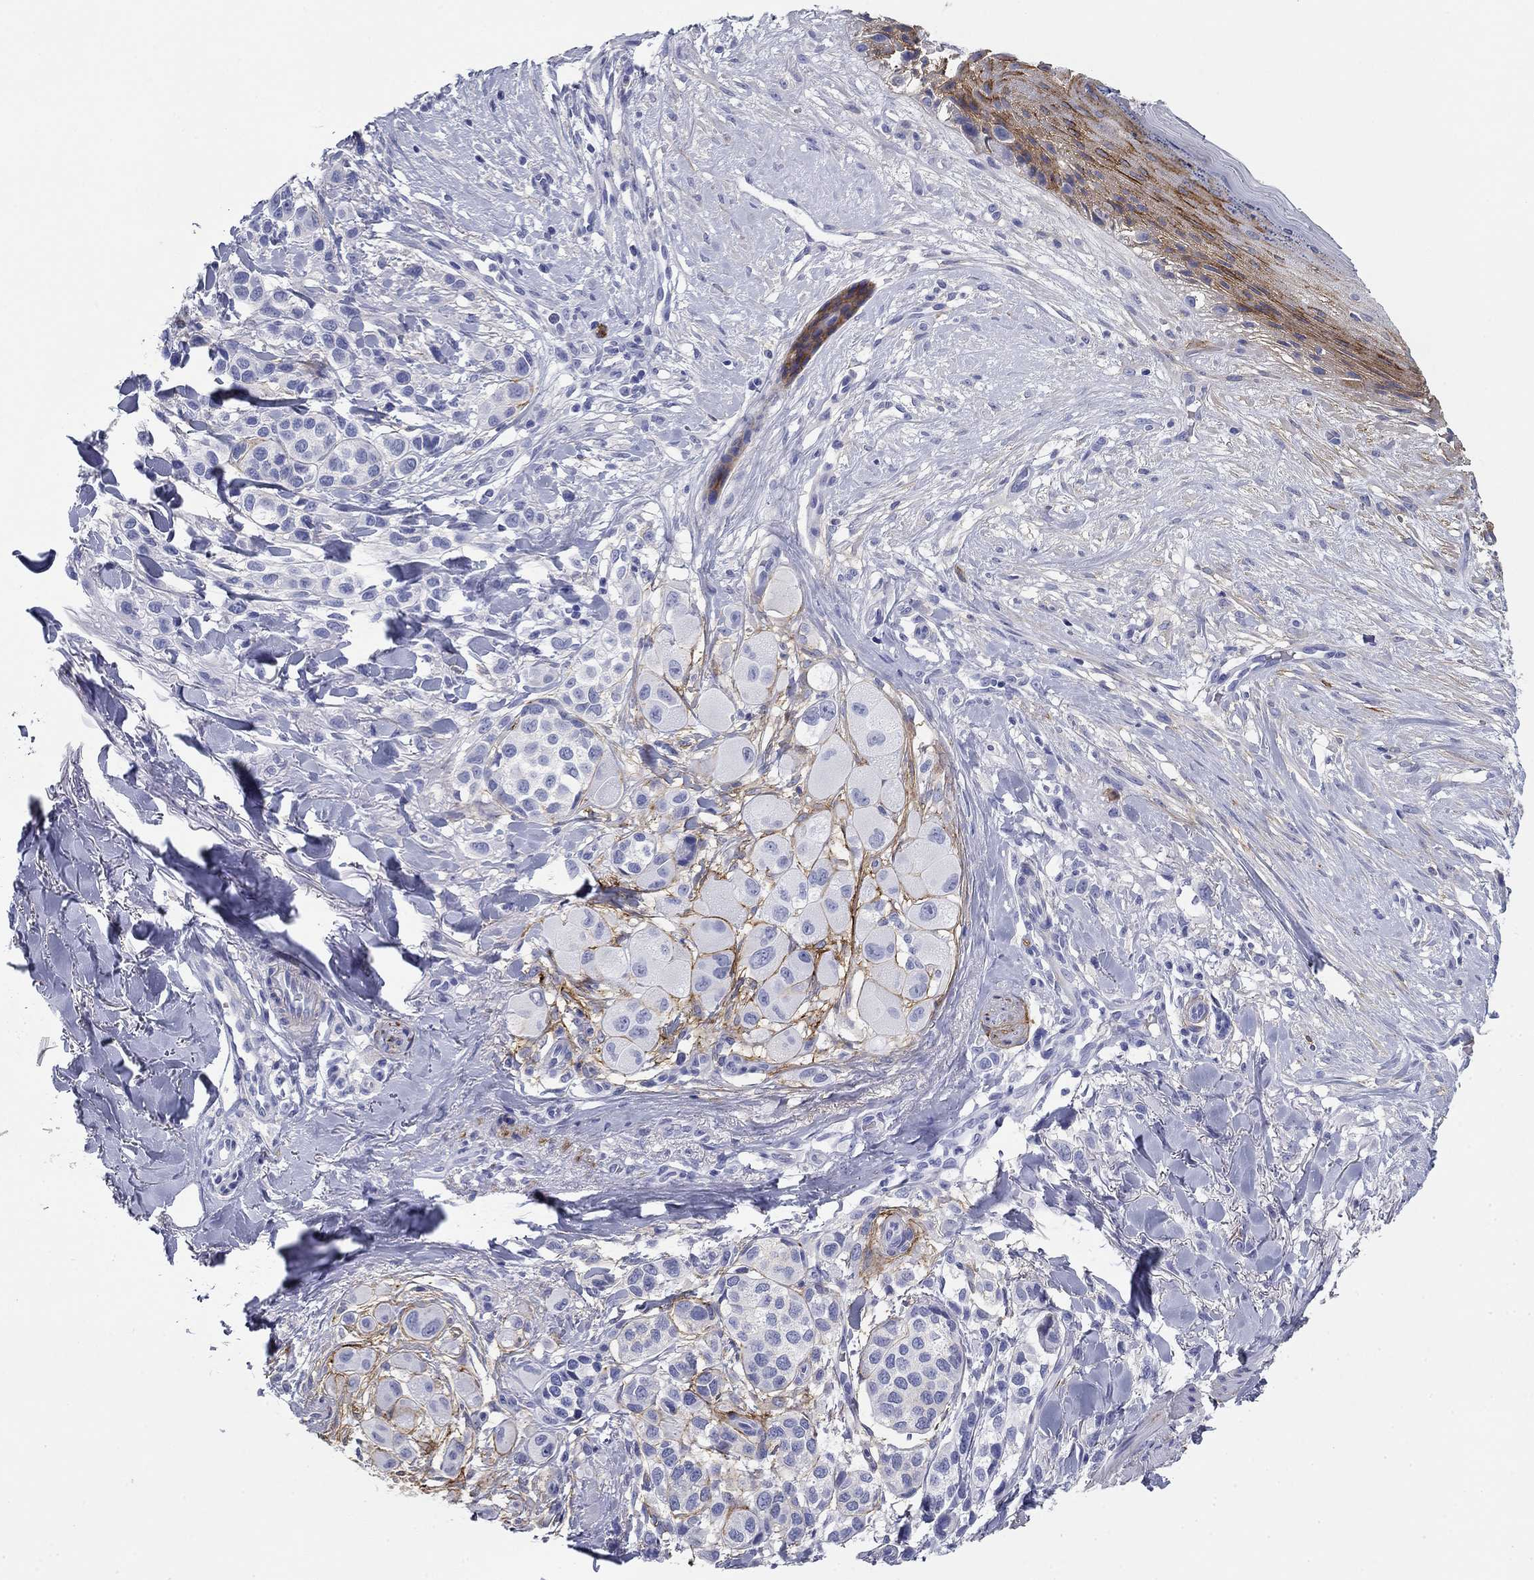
{"staining": {"intensity": "negative", "quantity": "none", "location": "none"}, "tissue": "melanoma", "cell_type": "Tumor cells", "image_type": "cancer", "snomed": [{"axis": "morphology", "description": "Malignant melanoma, NOS"}, {"axis": "topography", "description": "Skin"}], "caption": "A high-resolution image shows immunohistochemistry (IHC) staining of melanoma, which exhibits no significant expression in tumor cells.", "gene": "GPC1", "patient": {"sex": "male", "age": 57}}